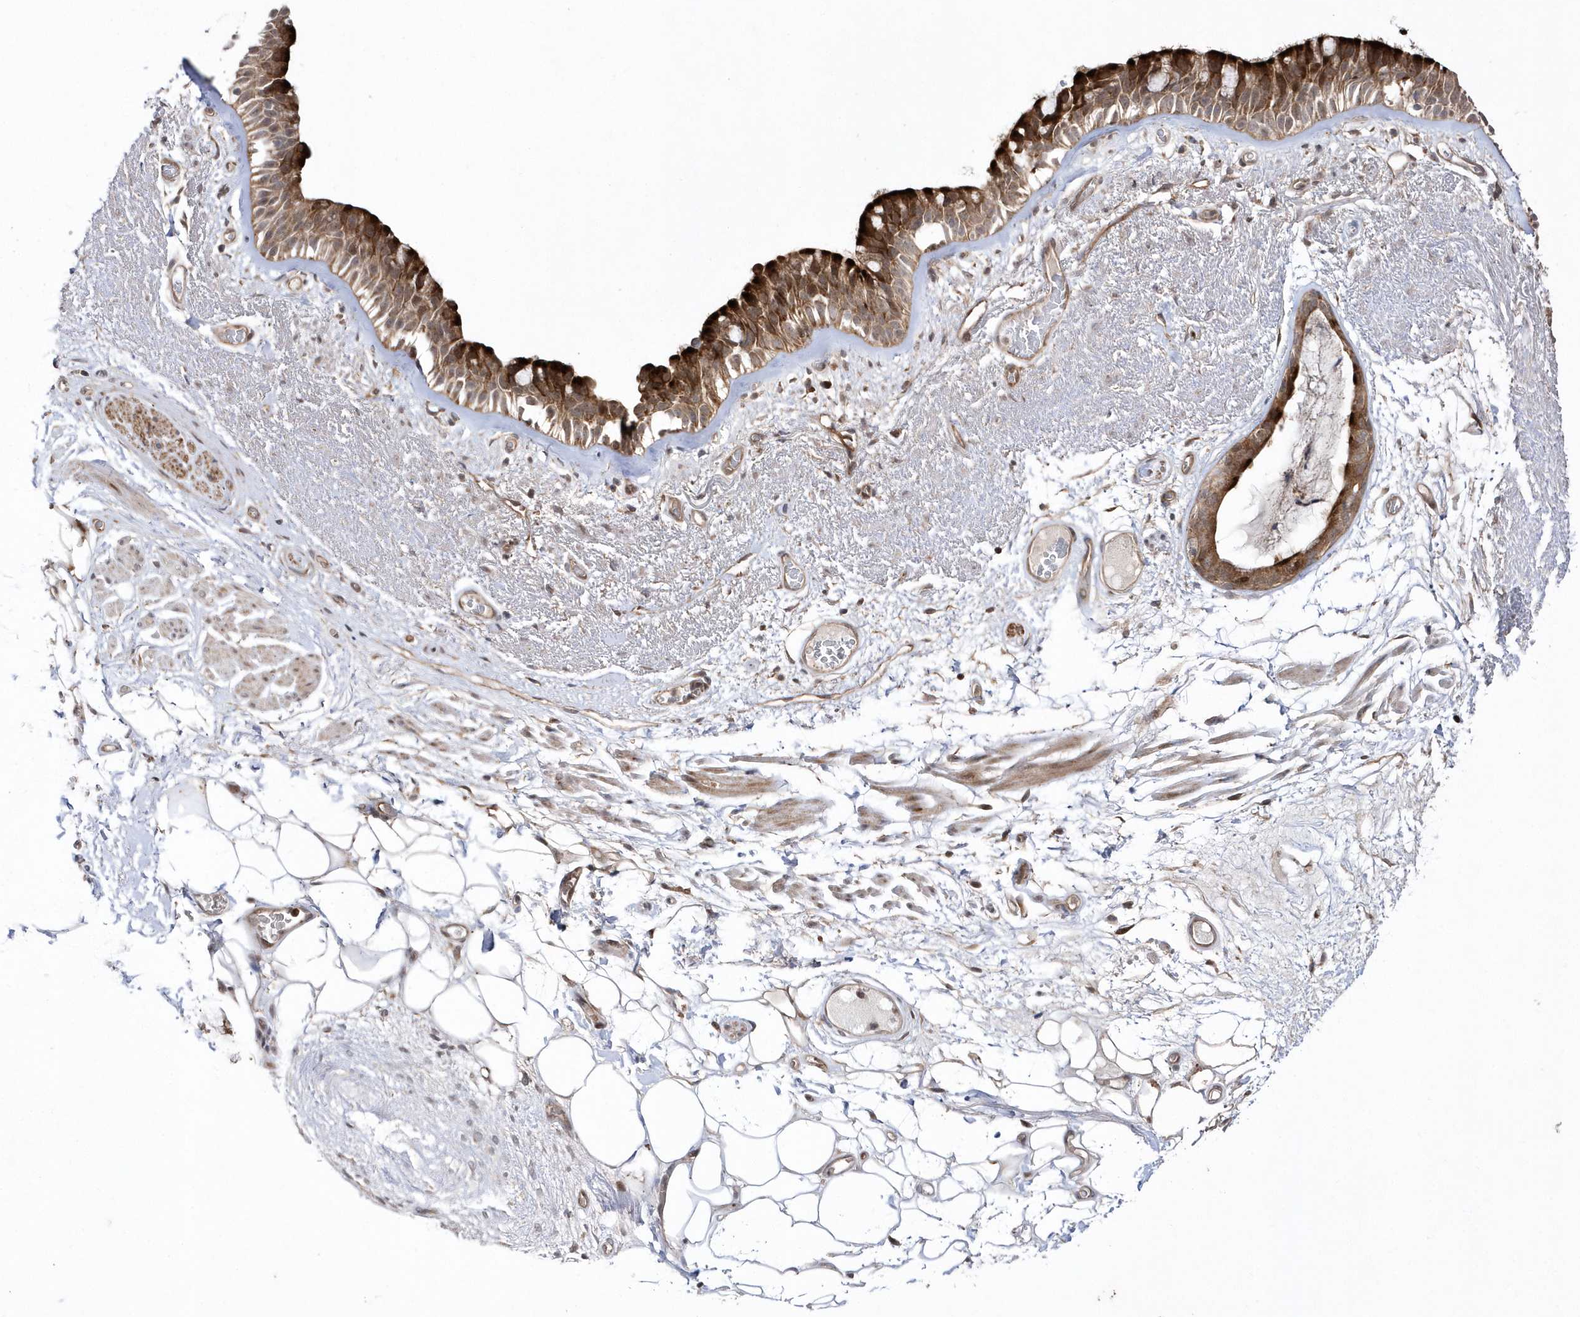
{"staining": {"intensity": "strong", "quantity": ">75%", "location": "cytoplasmic/membranous"}, "tissue": "bronchus", "cell_type": "Respiratory epithelial cells", "image_type": "normal", "snomed": [{"axis": "morphology", "description": "Normal tissue, NOS"}, {"axis": "morphology", "description": "Squamous cell carcinoma, NOS"}, {"axis": "topography", "description": "Lymph node"}, {"axis": "topography", "description": "Bronchus"}, {"axis": "topography", "description": "Lung"}], "caption": "This photomicrograph exhibits immunohistochemistry staining of benign bronchus, with high strong cytoplasmic/membranous expression in approximately >75% of respiratory epithelial cells.", "gene": "DALRD3", "patient": {"sex": "male", "age": 66}}